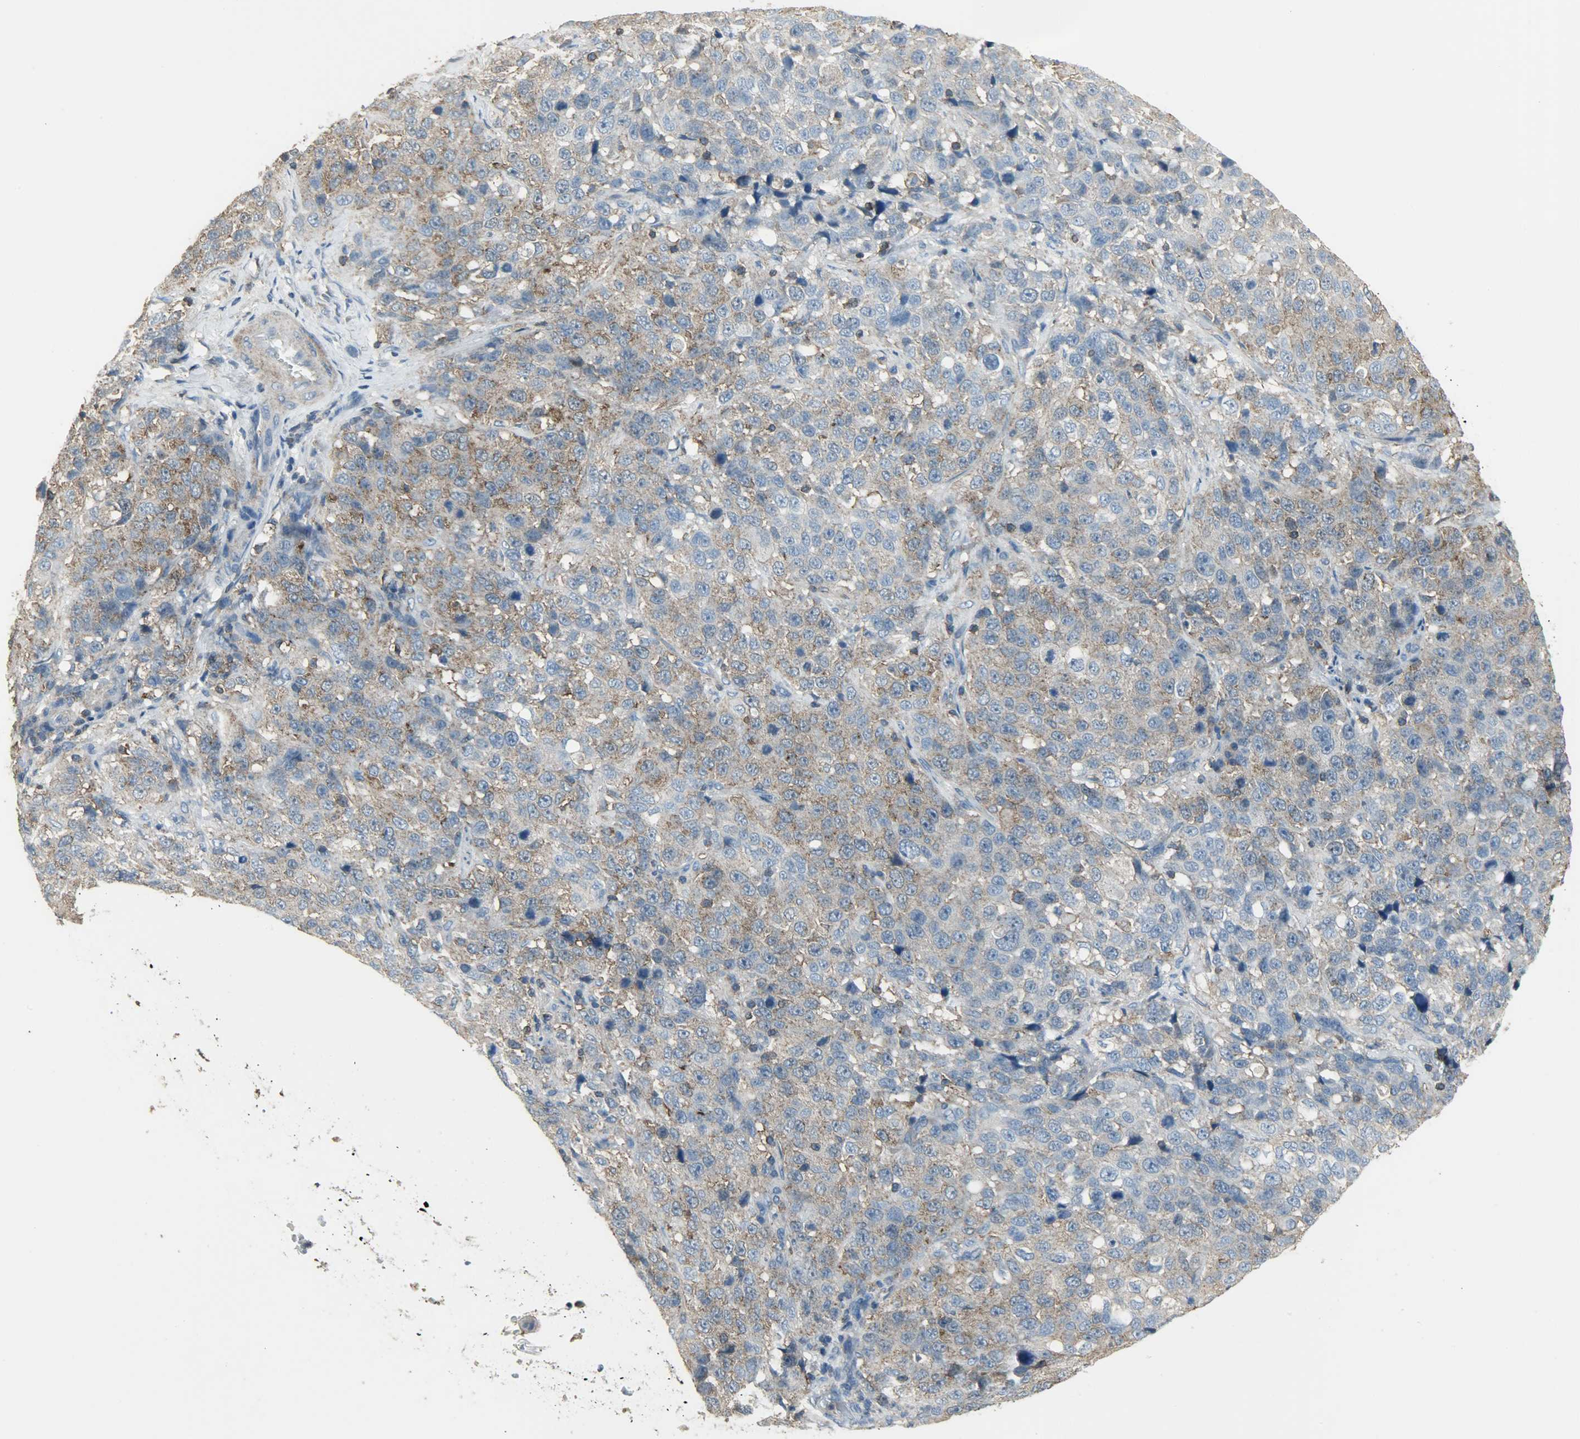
{"staining": {"intensity": "moderate", "quantity": ">75%", "location": "cytoplasmic/membranous"}, "tissue": "stomach cancer", "cell_type": "Tumor cells", "image_type": "cancer", "snomed": [{"axis": "morphology", "description": "Normal tissue, NOS"}, {"axis": "morphology", "description": "Adenocarcinoma, NOS"}, {"axis": "topography", "description": "Stomach"}], "caption": "An image showing moderate cytoplasmic/membranous staining in approximately >75% of tumor cells in stomach adenocarcinoma, as visualized by brown immunohistochemical staining.", "gene": "DNAJA4", "patient": {"sex": "male", "age": 48}}